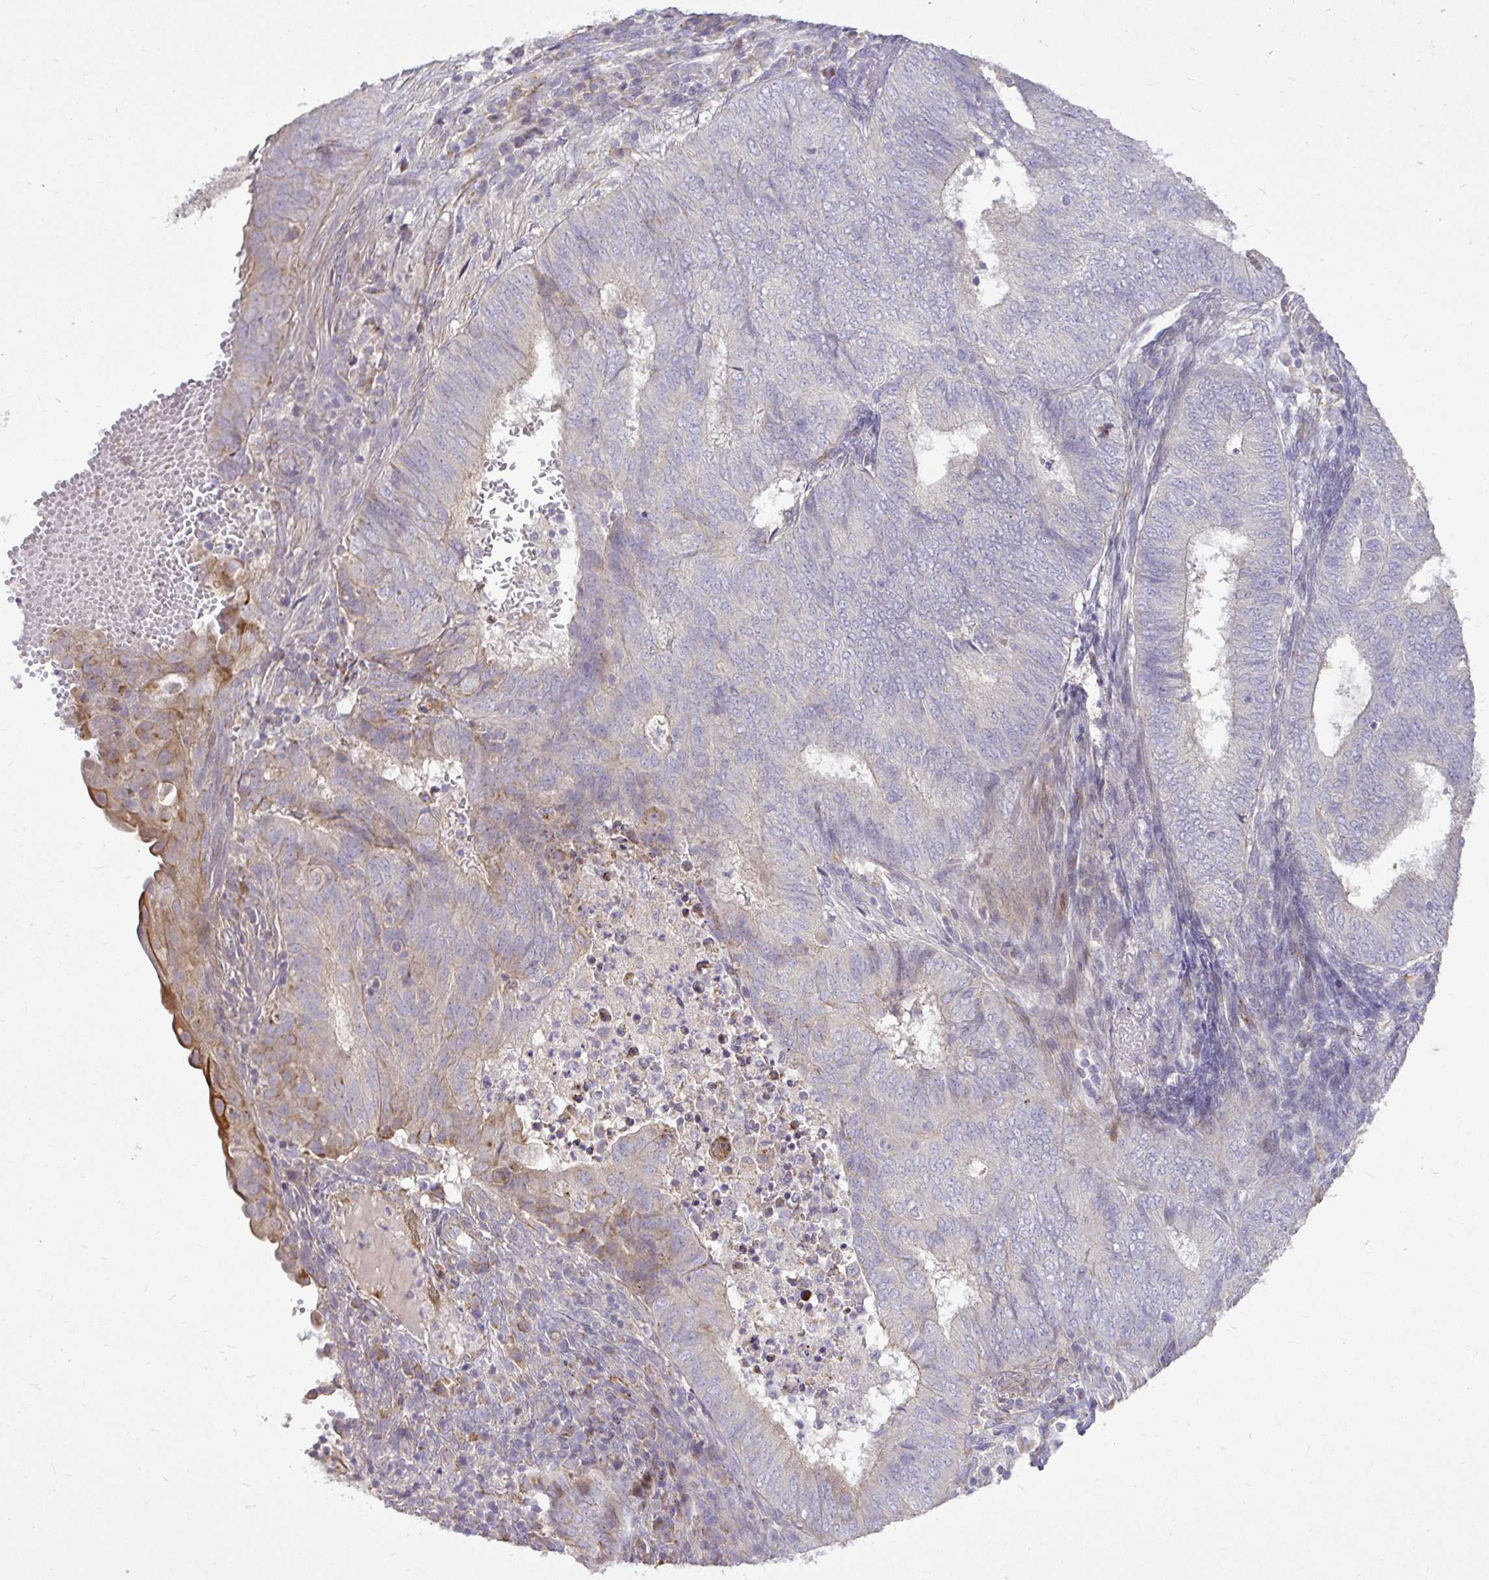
{"staining": {"intensity": "moderate", "quantity": "<25%", "location": "cytoplasmic/membranous"}, "tissue": "endometrial cancer", "cell_type": "Tumor cells", "image_type": "cancer", "snomed": [{"axis": "morphology", "description": "Adenocarcinoma, NOS"}, {"axis": "topography", "description": "Endometrium"}], "caption": "A low amount of moderate cytoplasmic/membranous positivity is identified in approximately <25% of tumor cells in adenocarcinoma (endometrial) tissue.", "gene": "STRIP1", "patient": {"sex": "female", "age": 62}}